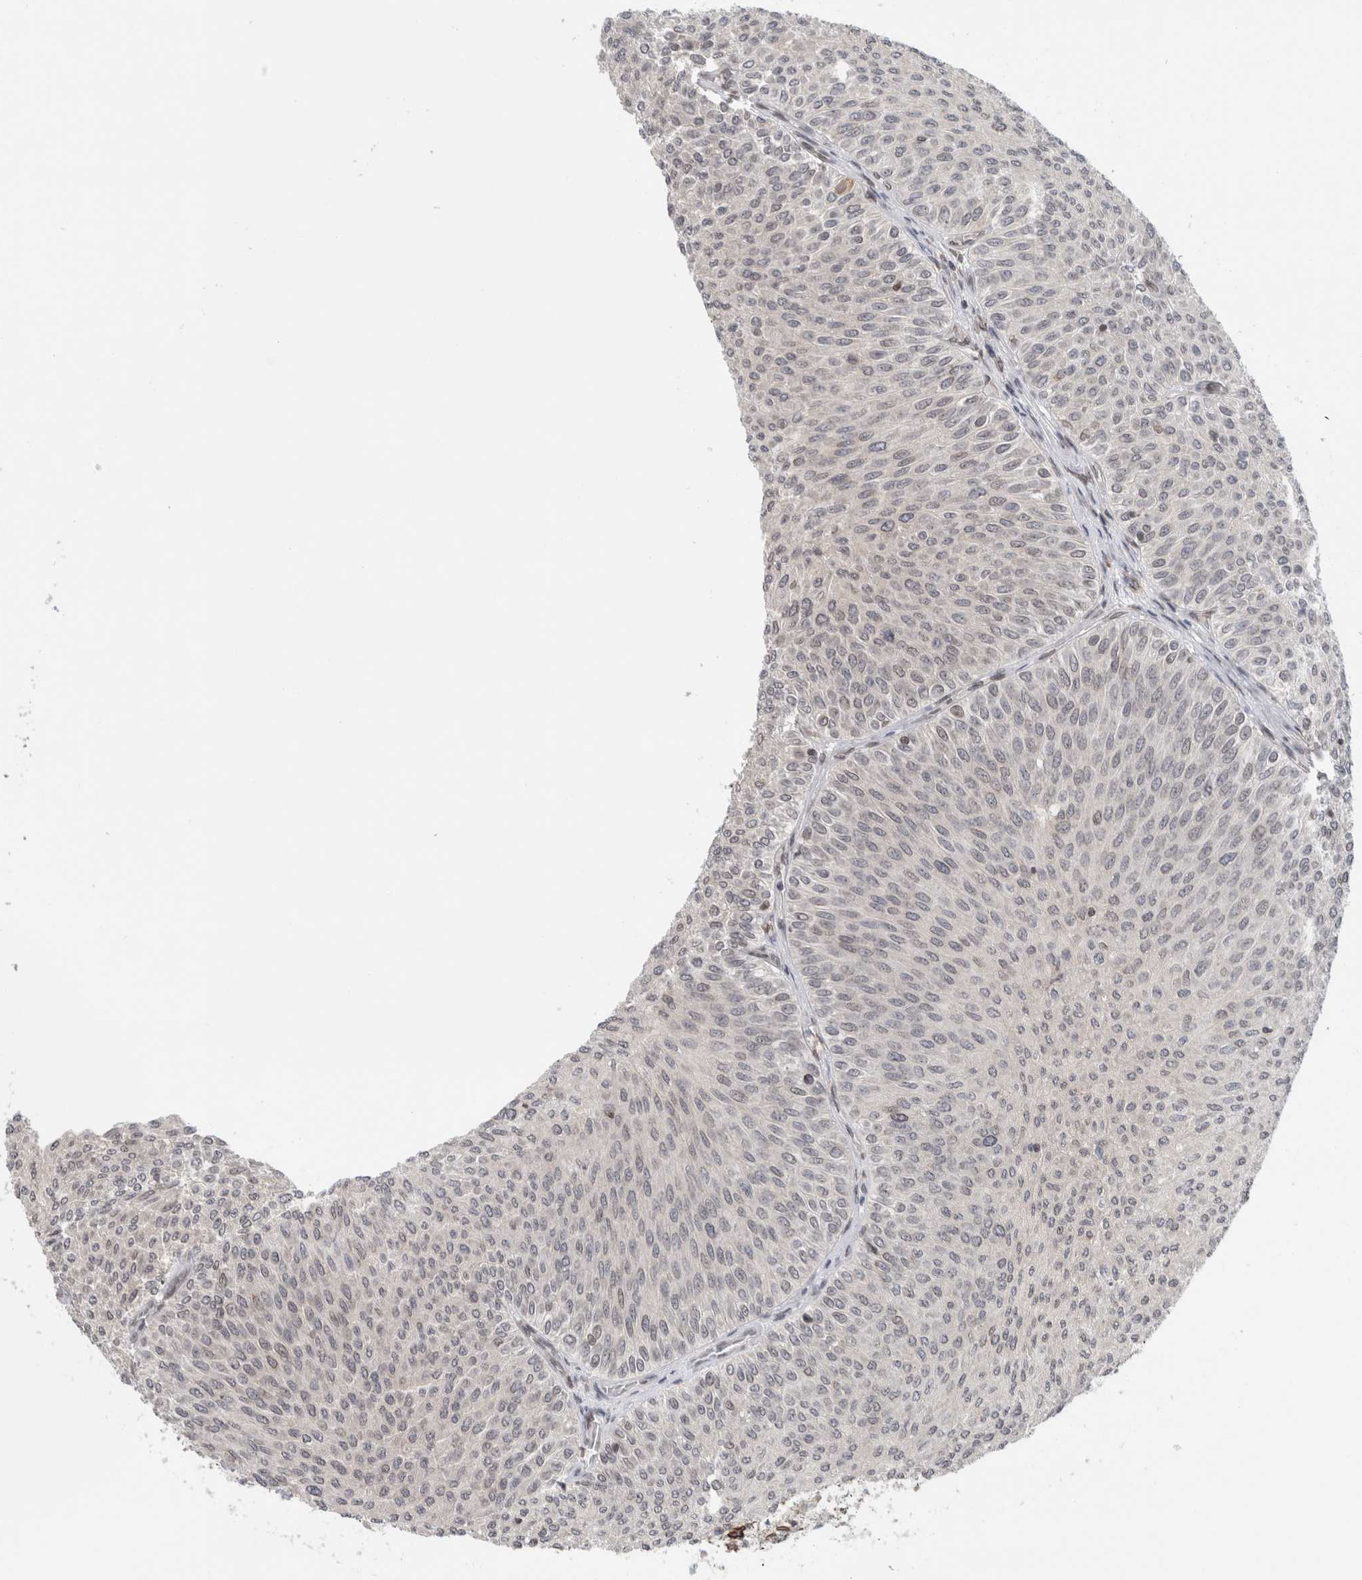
{"staining": {"intensity": "negative", "quantity": "none", "location": "none"}, "tissue": "urothelial cancer", "cell_type": "Tumor cells", "image_type": "cancer", "snomed": [{"axis": "morphology", "description": "Urothelial carcinoma, Low grade"}, {"axis": "topography", "description": "Urinary bladder"}], "caption": "Photomicrograph shows no protein positivity in tumor cells of low-grade urothelial carcinoma tissue.", "gene": "RBMX2", "patient": {"sex": "male", "age": 78}}